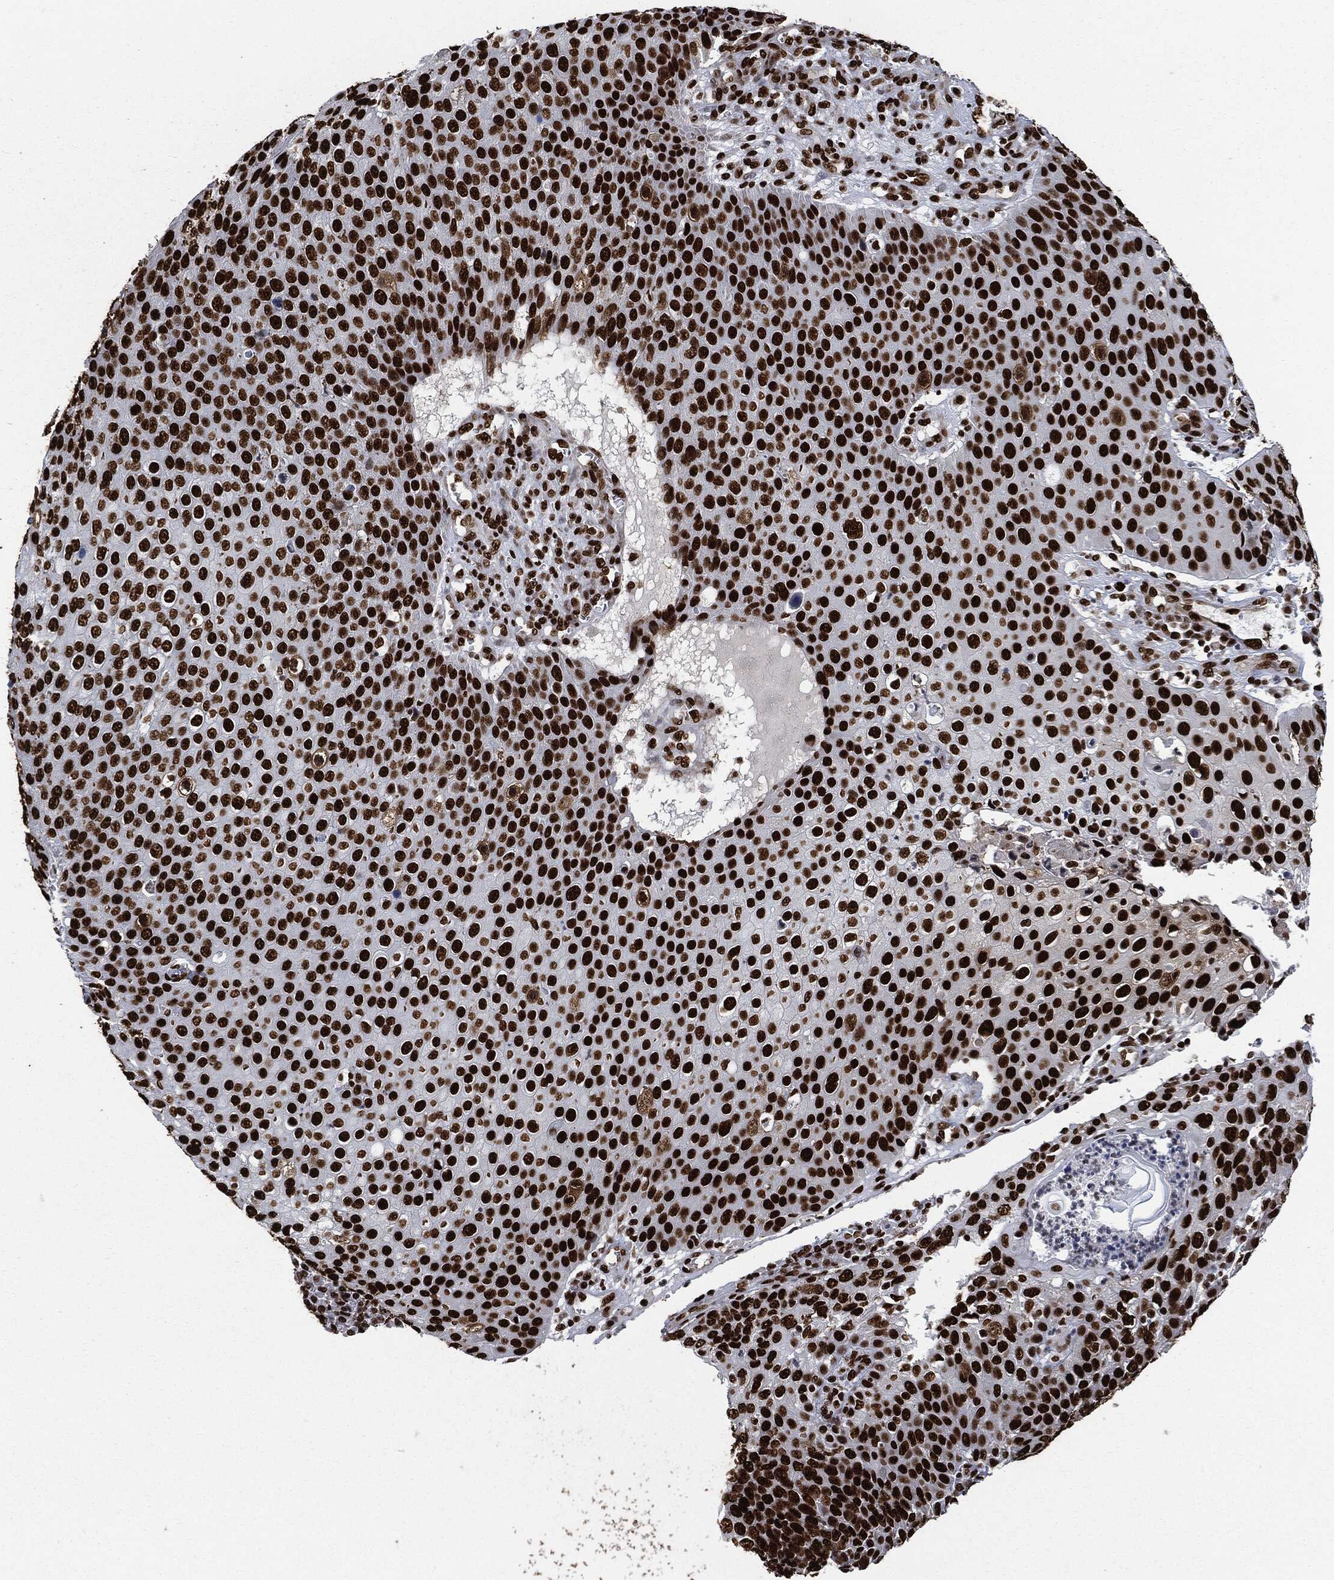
{"staining": {"intensity": "strong", "quantity": ">75%", "location": "nuclear"}, "tissue": "skin cancer", "cell_type": "Tumor cells", "image_type": "cancer", "snomed": [{"axis": "morphology", "description": "Squamous cell carcinoma, NOS"}, {"axis": "topography", "description": "Skin"}], "caption": "Immunohistochemical staining of human skin squamous cell carcinoma reveals high levels of strong nuclear protein staining in approximately >75% of tumor cells.", "gene": "RECQL", "patient": {"sex": "male", "age": 71}}